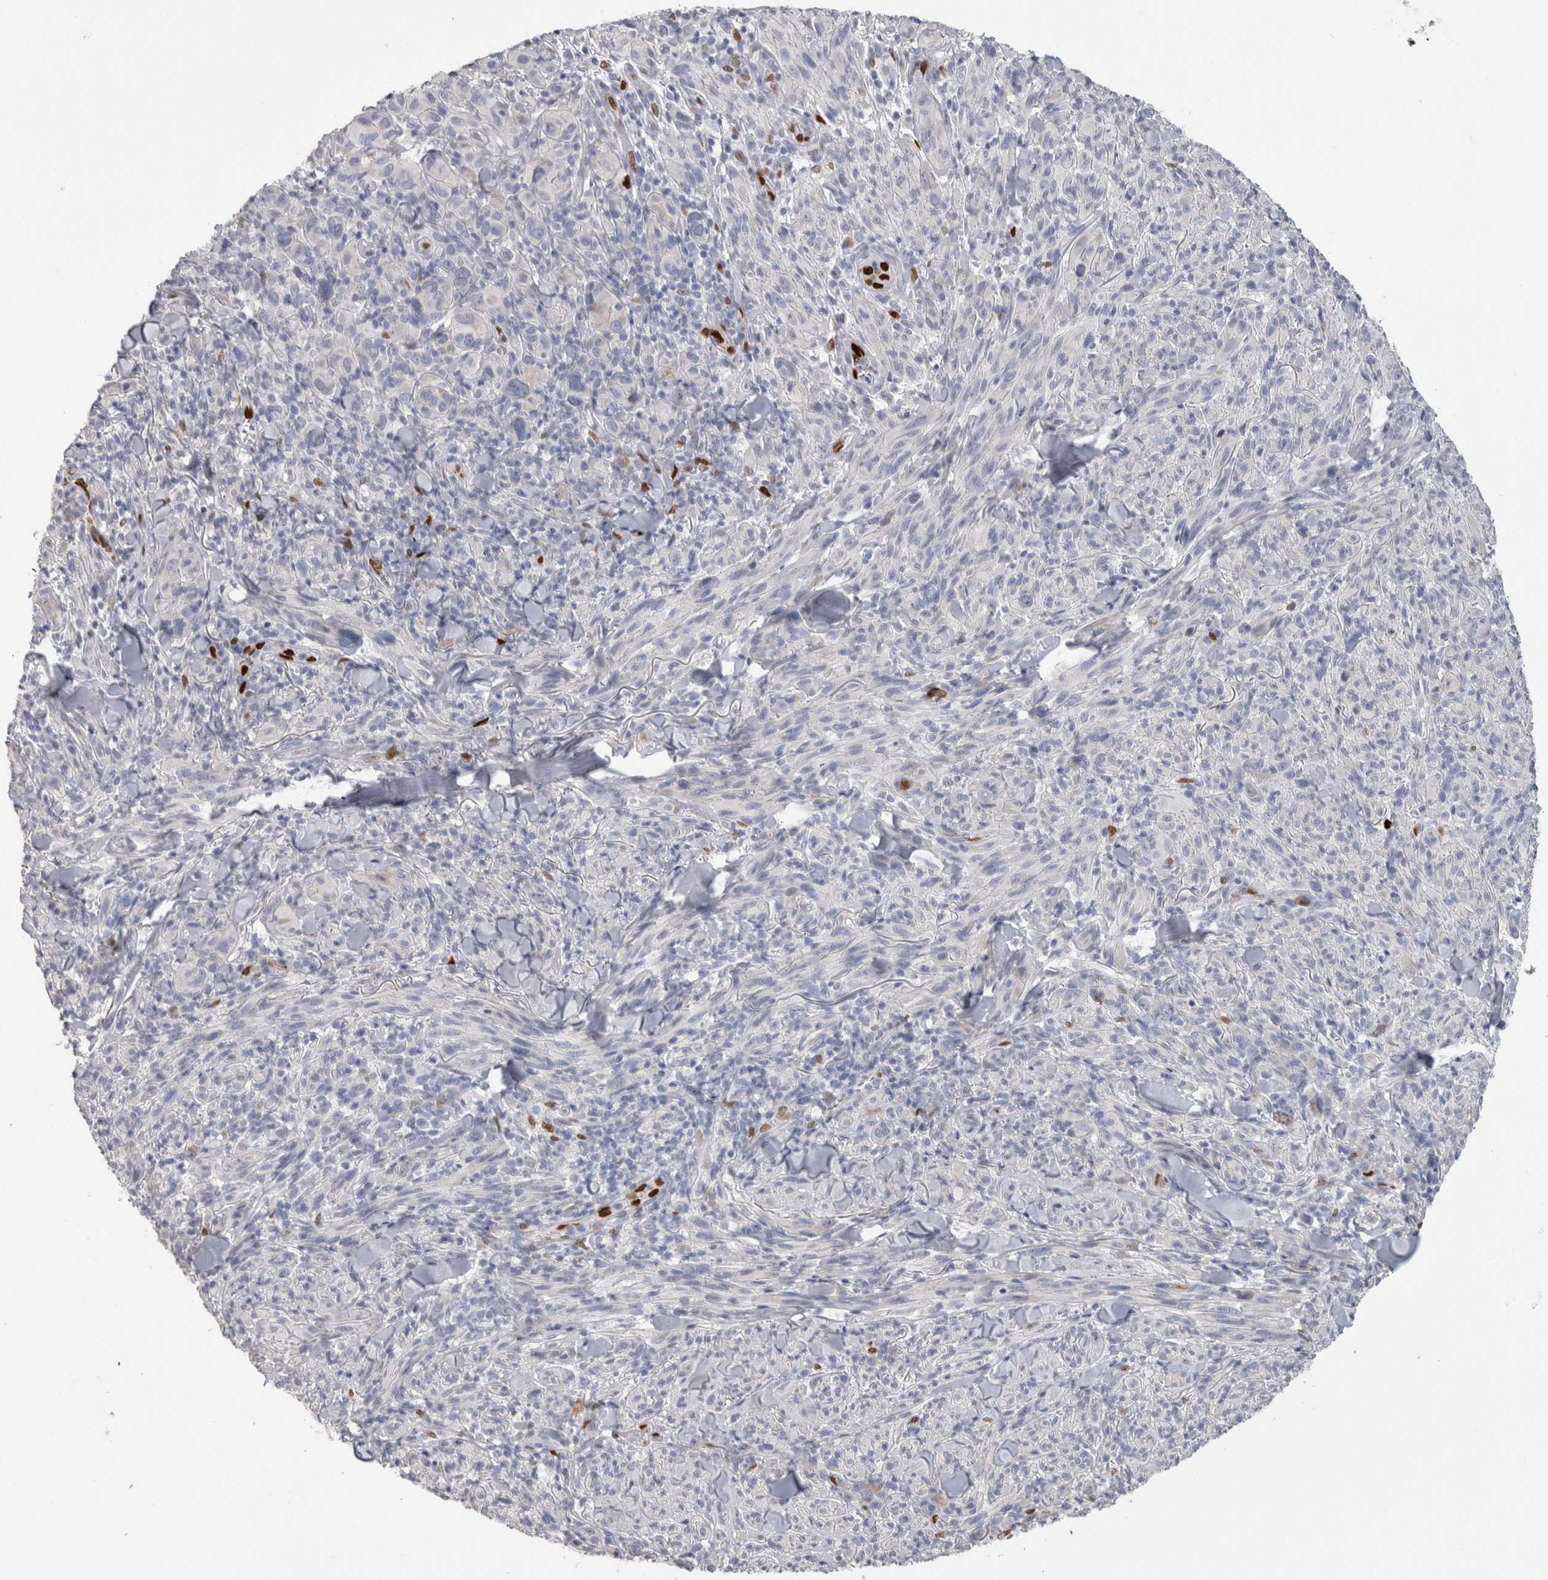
{"staining": {"intensity": "negative", "quantity": "none", "location": "none"}, "tissue": "melanoma", "cell_type": "Tumor cells", "image_type": "cancer", "snomed": [{"axis": "morphology", "description": "Malignant melanoma, NOS"}, {"axis": "topography", "description": "Skin of head"}], "caption": "The image shows no significant expression in tumor cells of malignant melanoma. (DAB immunohistochemistry (IHC) with hematoxylin counter stain).", "gene": "IL33", "patient": {"sex": "male", "age": 96}}